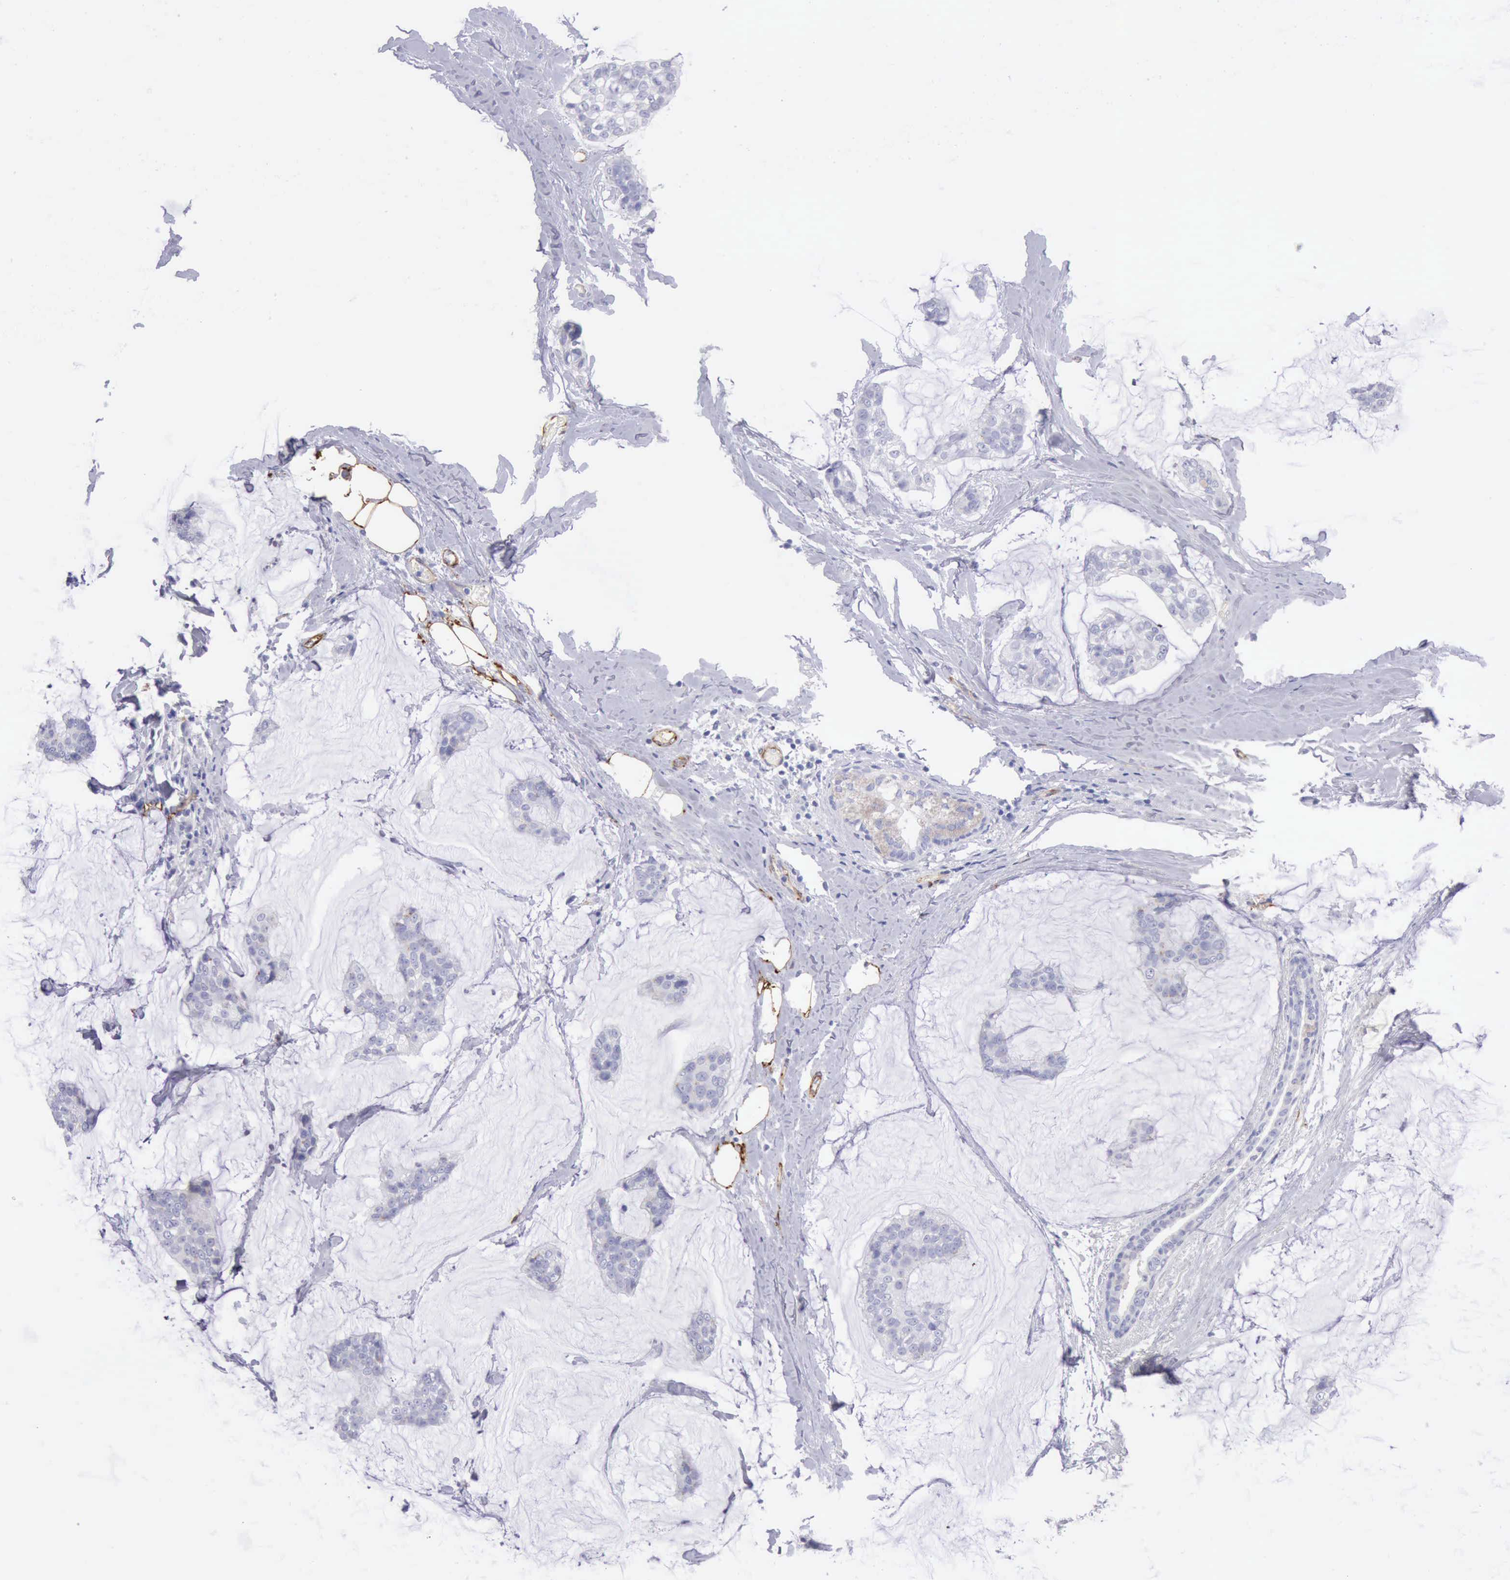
{"staining": {"intensity": "negative", "quantity": "none", "location": "none"}, "tissue": "breast cancer", "cell_type": "Tumor cells", "image_type": "cancer", "snomed": [{"axis": "morphology", "description": "Duct carcinoma"}, {"axis": "topography", "description": "Breast"}], "caption": "High power microscopy image of an immunohistochemistry (IHC) micrograph of breast cancer (infiltrating ductal carcinoma), revealing no significant expression in tumor cells.", "gene": "AOC3", "patient": {"sex": "female", "age": 93}}